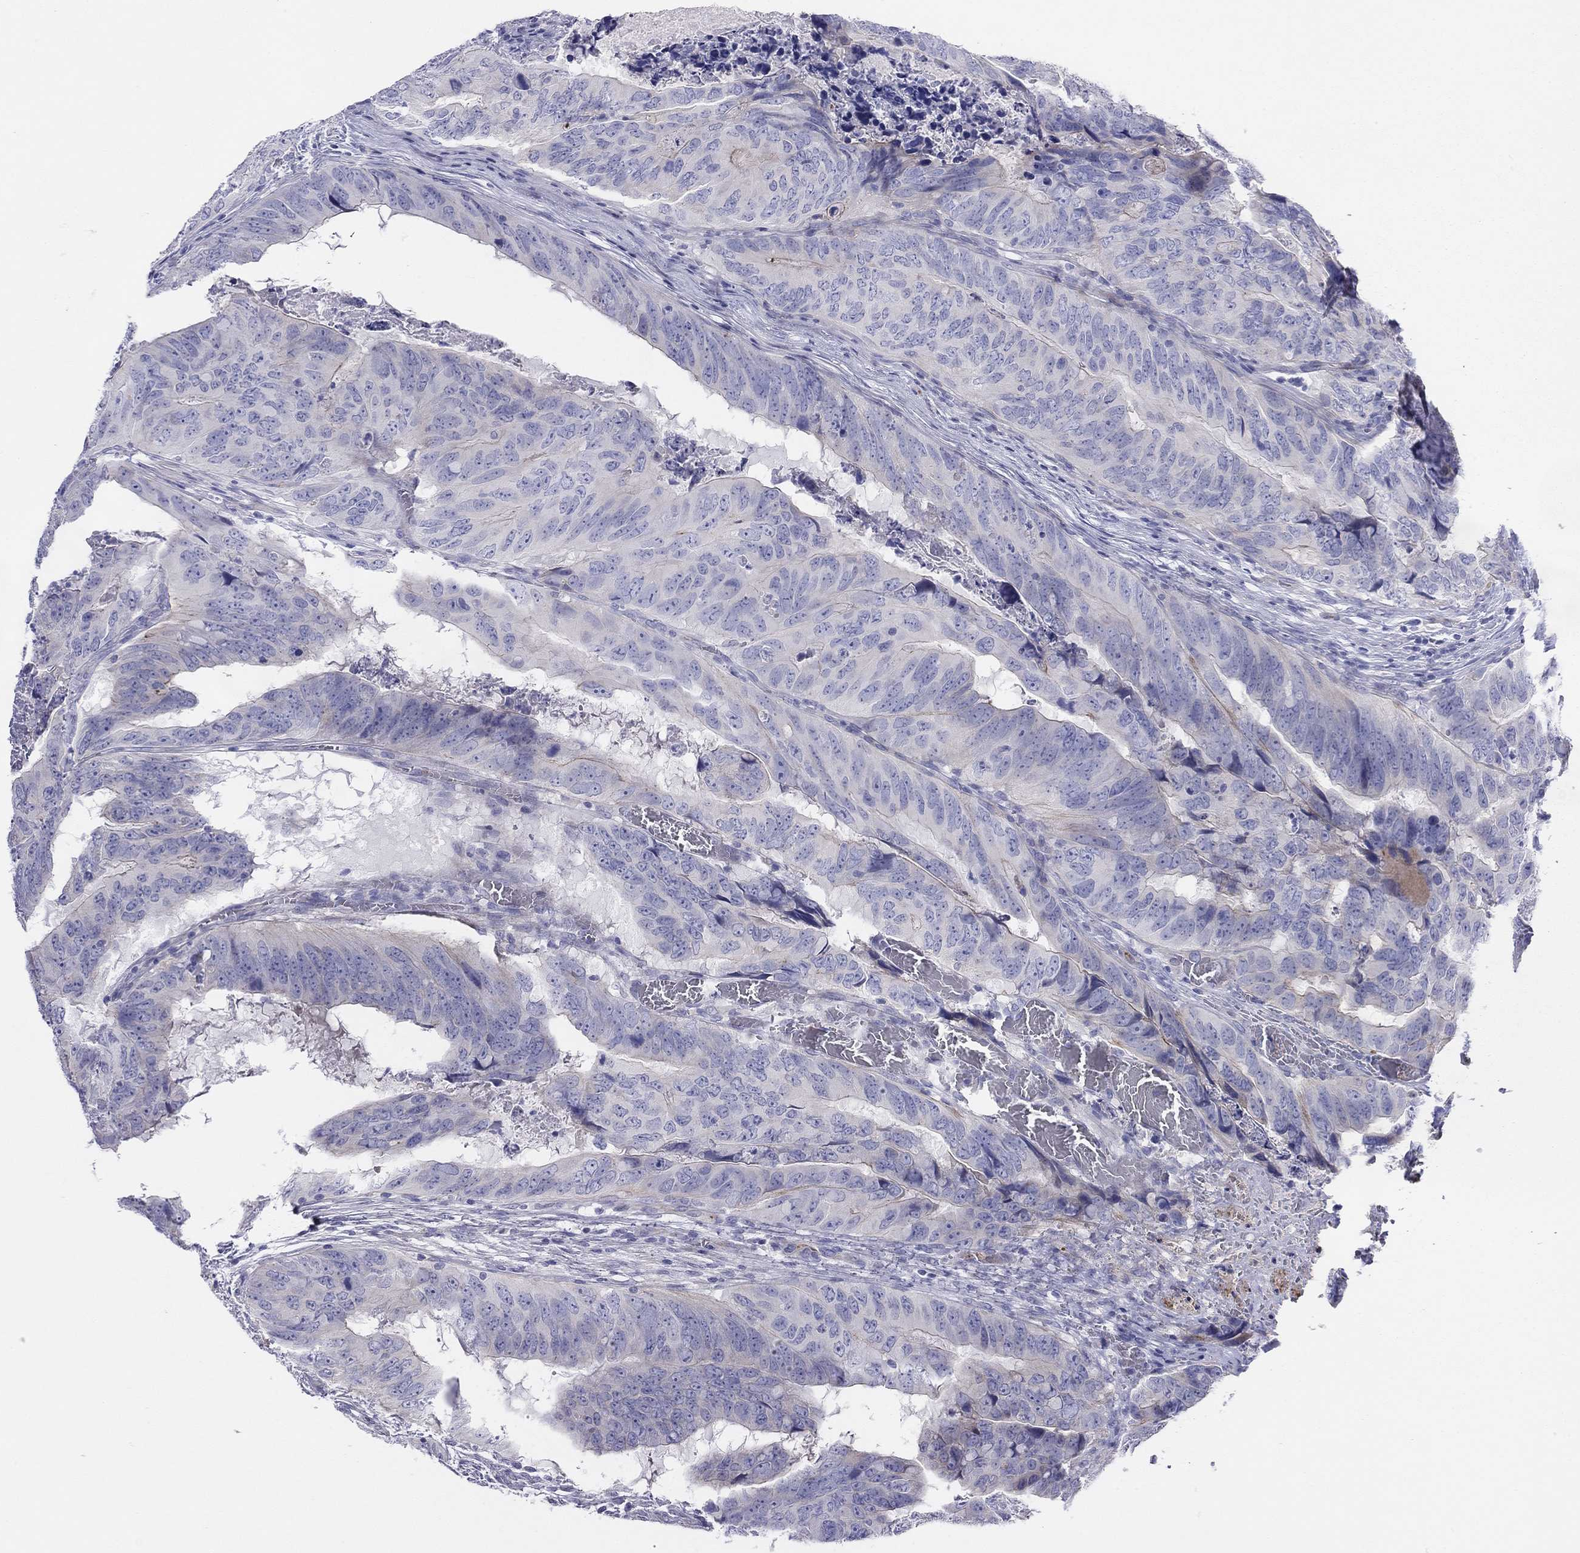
{"staining": {"intensity": "negative", "quantity": "none", "location": "none"}, "tissue": "colorectal cancer", "cell_type": "Tumor cells", "image_type": "cancer", "snomed": [{"axis": "morphology", "description": "Adenocarcinoma, NOS"}, {"axis": "topography", "description": "Colon"}], "caption": "High power microscopy image of an immunohistochemistry (IHC) histopathology image of colorectal cancer (adenocarcinoma), revealing no significant expression in tumor cells.", "gene": "MGAT4C", "patient": {"sex": "male", "age": 79}}